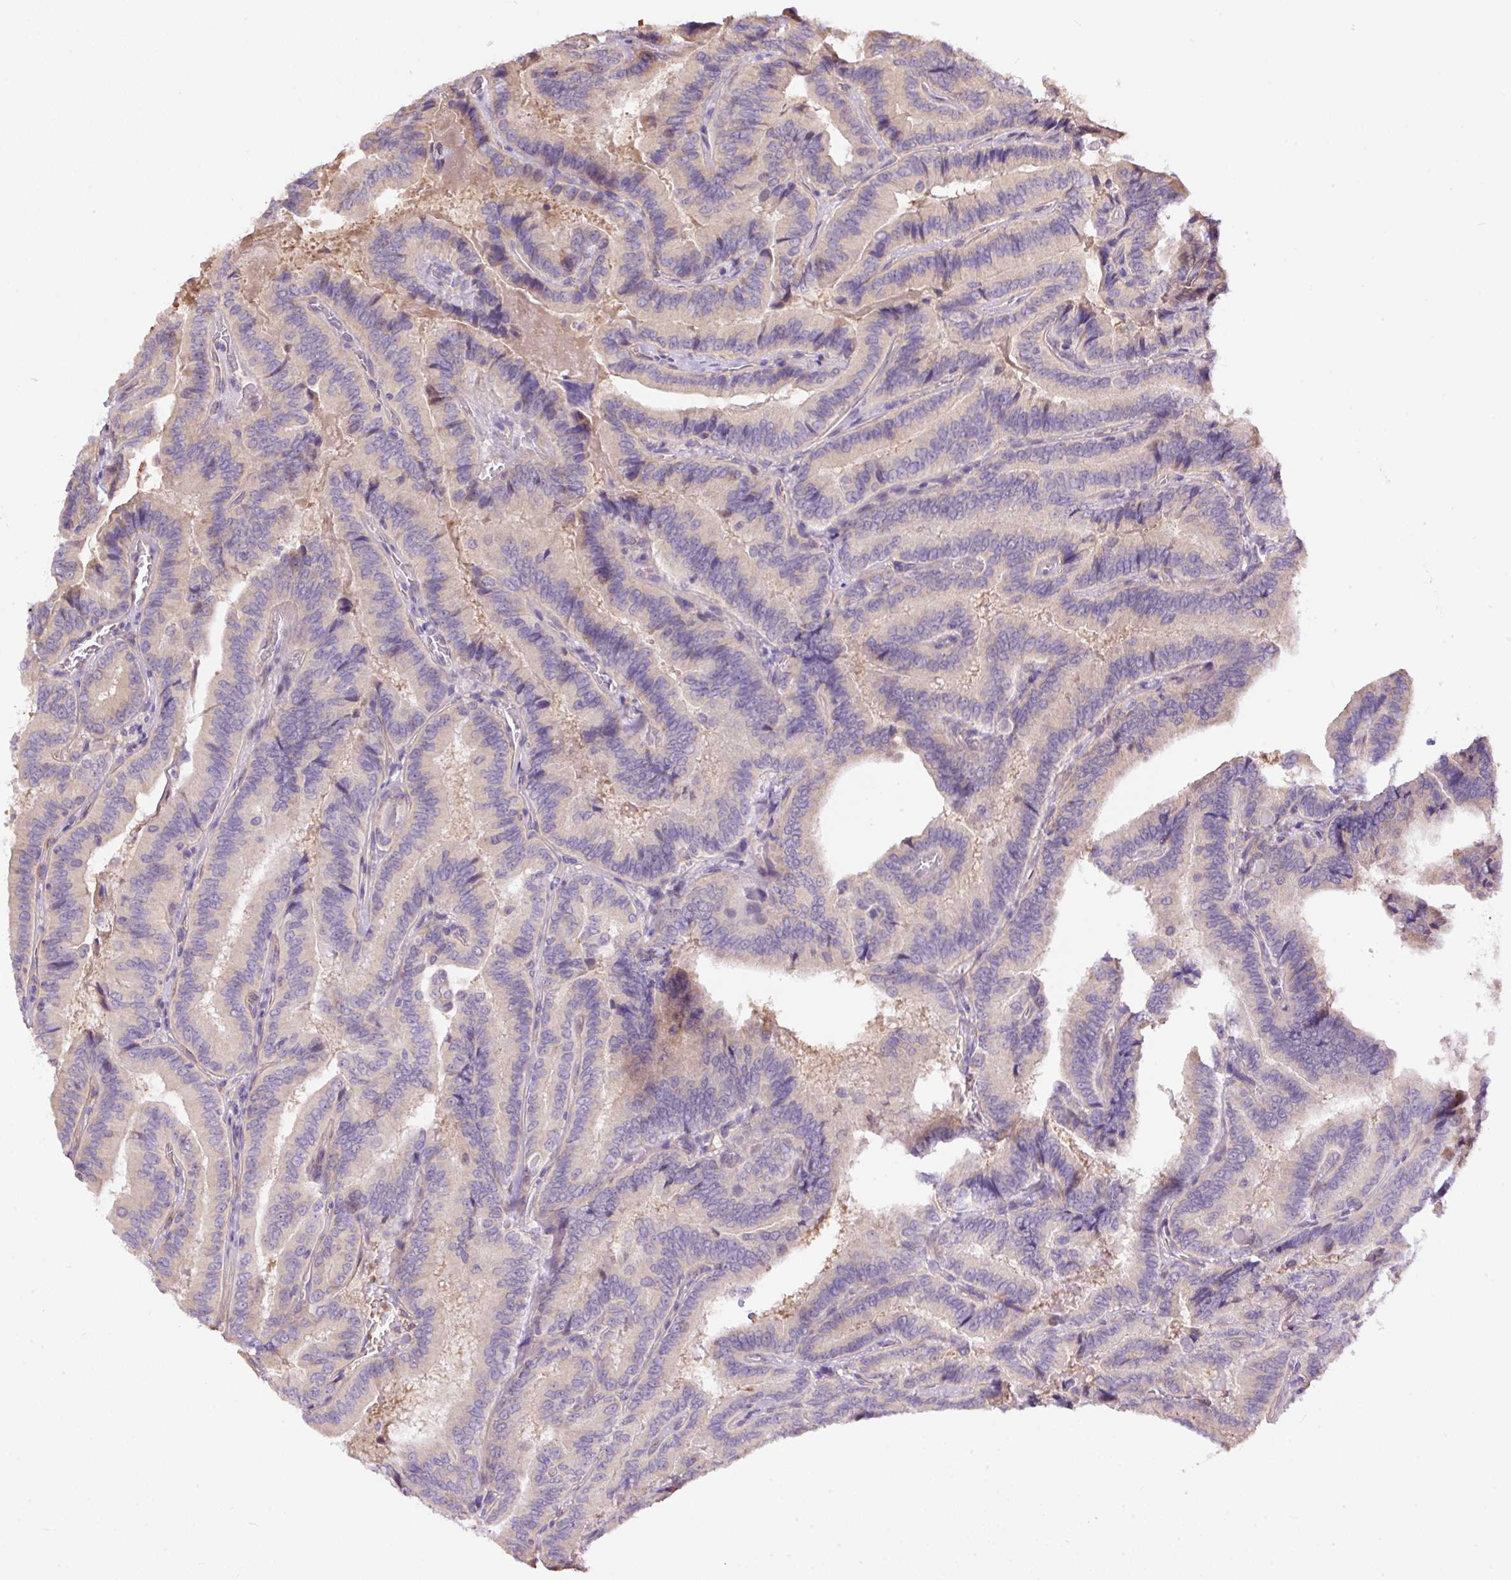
{"staining": {"intensity": "negative", "quantity": "none", "location": "none"}, "tissue": "thyroid cancer", "cell_type": "Tumor cells", "image_type": "cancer", "snomed": [{"axis": "morphology", "description": "Papillary adenocarcinoma, NOS"}, {"axis": "topography", "description": "Thyroid gland"}], "caption": "Image shows no significant protein positivity in tumor cells of thyroid cancer.", "gene": "PPME1", "patient": {"sex": "male", "age": 61}}